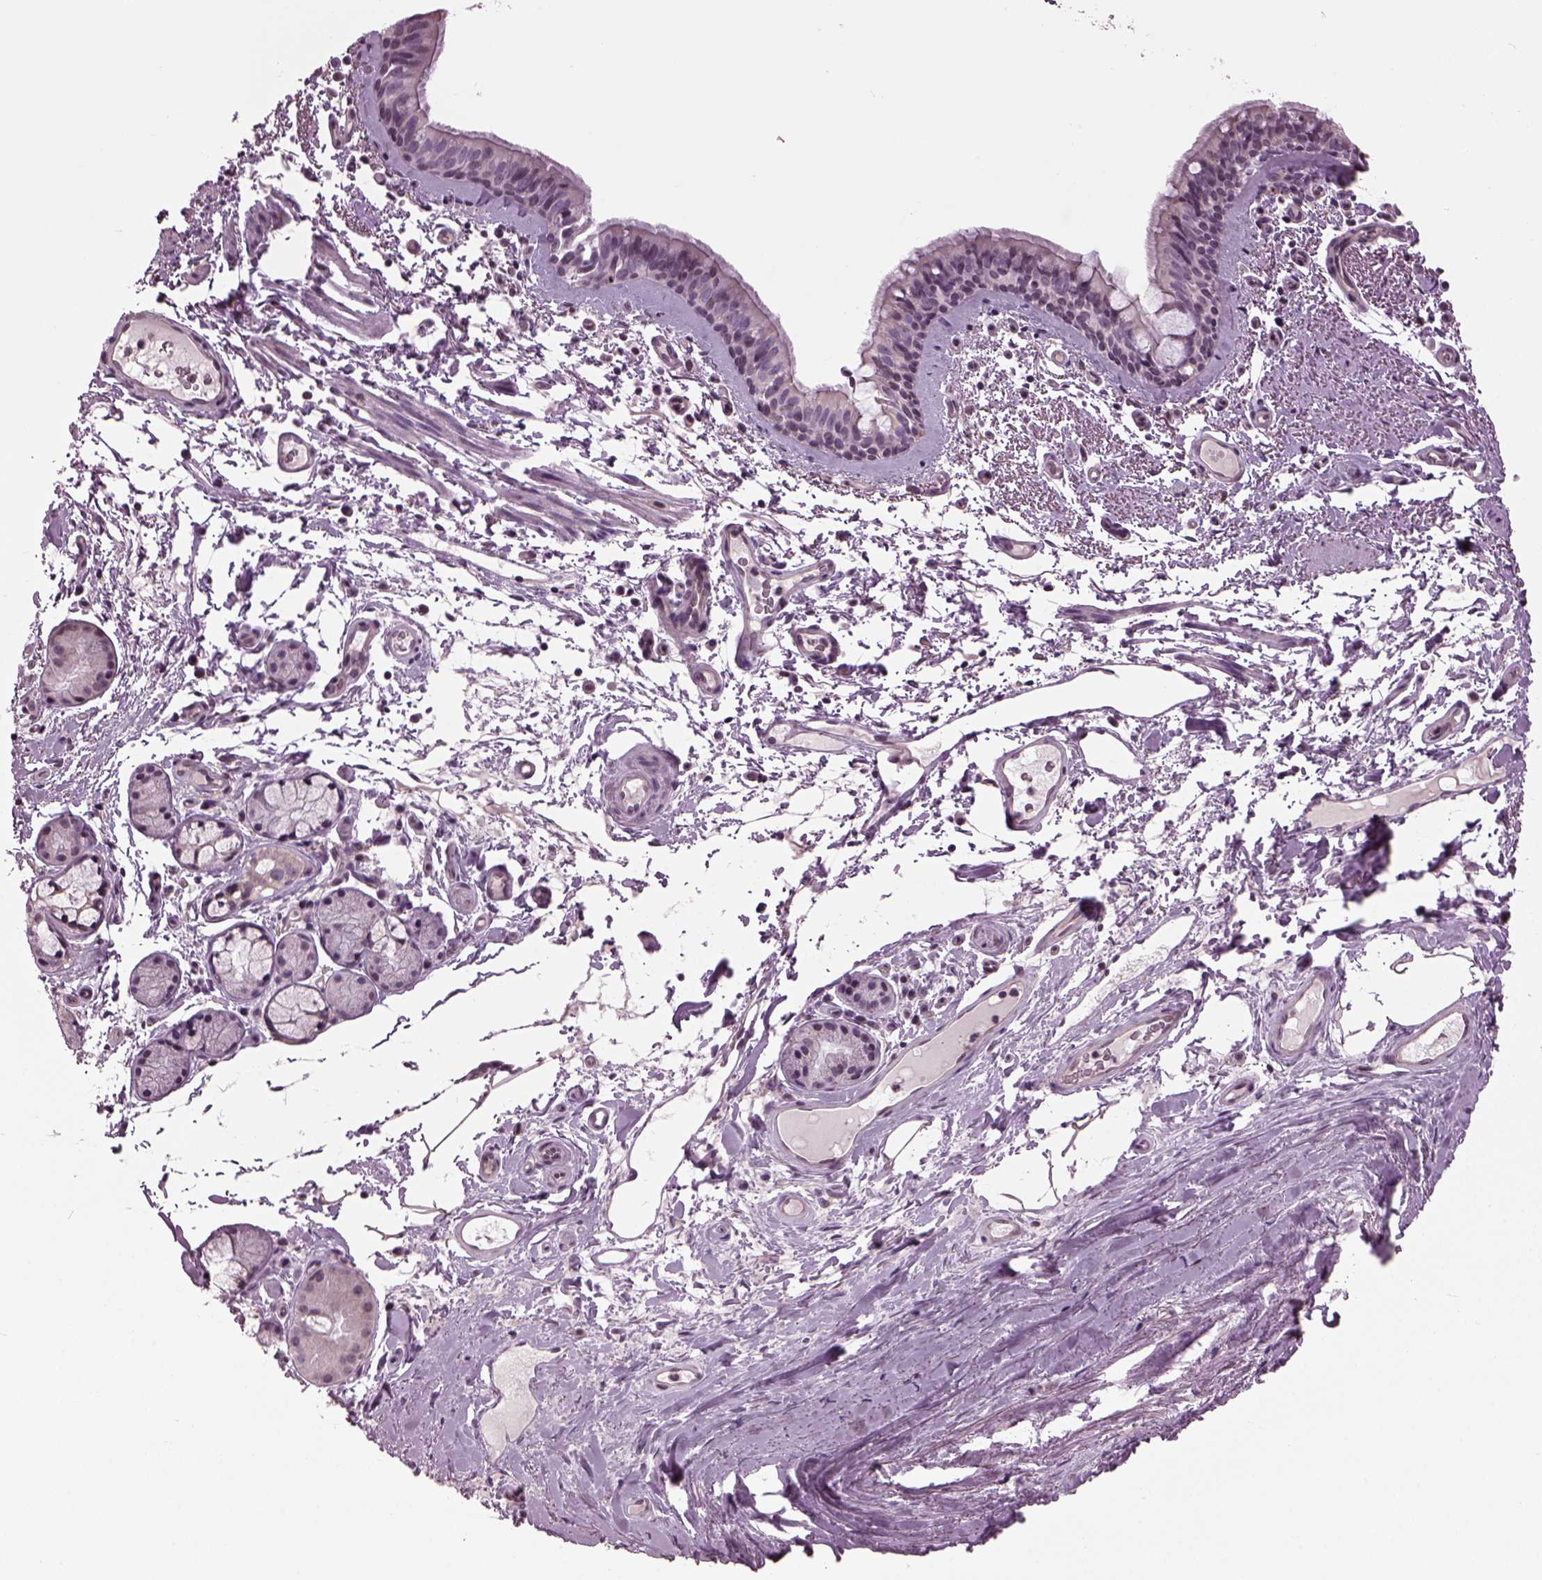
{"staining": {"intensity": "negative", "quantity": "none", "location": "none"}, "tissue": "bronchus", "cell_type": "Respiratory epithelial cells", "image_type": "normal", "snomed": [{"axis": "morphology", "description": "Normal tissue, NOS"}, {"axis": "topography", "description": "Bronchus"}], "caption": "IHC histopathology image of benign bronchus: bronchus stained with DAB displays no significant protein staining in respiratory epithelial cells.", "gene": "GAL", "patient": {"sex": "female", "age": 64}}